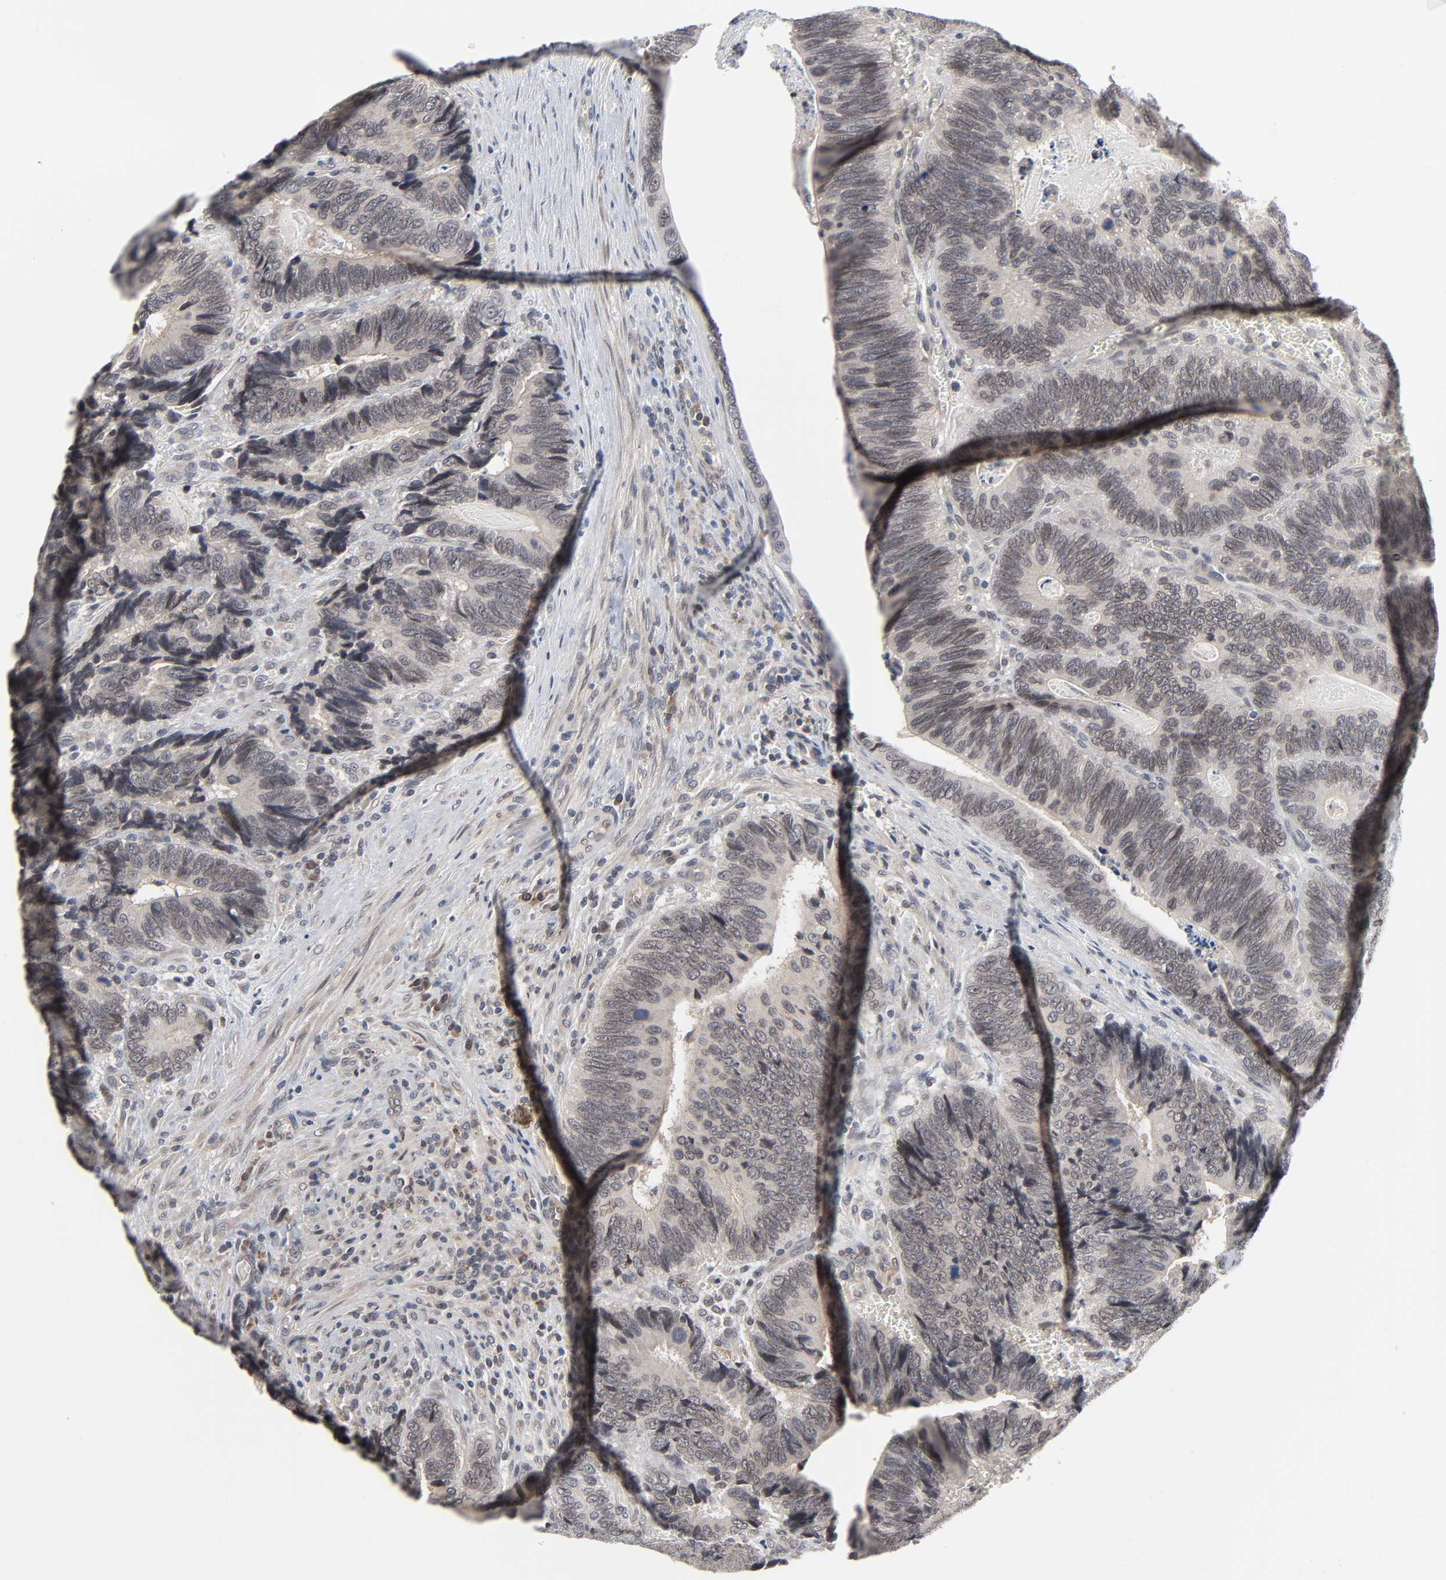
{"staining": {"intensity": "weak", "quantity": "<25%", "location": "cytoplasmic/membranous,nuclear"}, "tissue": "colorectal cancer", "cell_type": "Tumor cells", "image_type": "cancer", "snomed": [{"axis": "morphology", "description": "Adenocarcinoma, NOS"}, {"axis": "topography", "description": "Colon"}], "caption": "This is an immunohistochemistry histopathology image of human colorectal adenocarcinoma. There is no staining in tumor cells.", "gene": "CCDC175", "patient": {"sex": "male", "age": 72}}